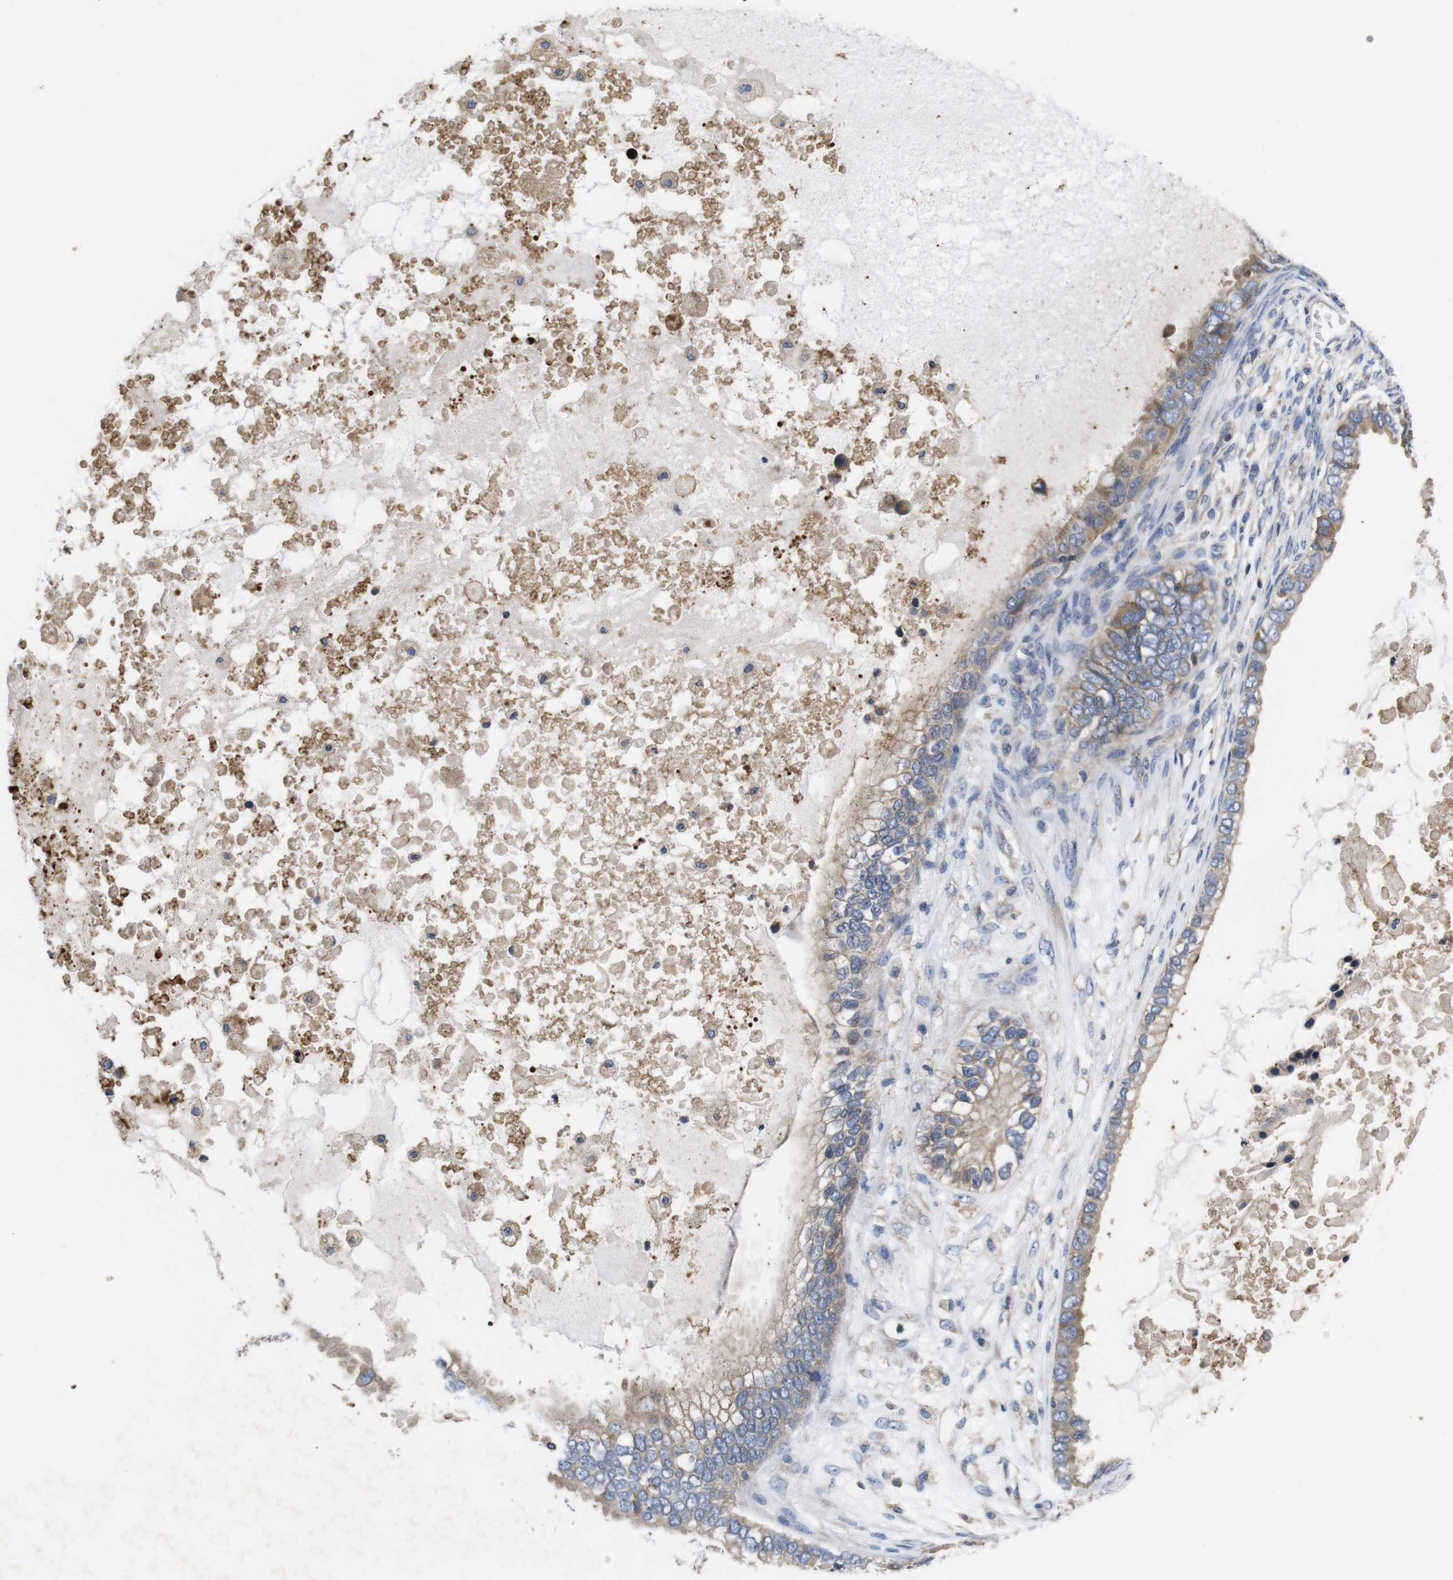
{"staining": {"intensity": "moderate", "quantity": ">75%", "location": "cytoplasmic/membranous"}, "tissue": "ovarian cancer", "cell_type": "Tumor cells", "image_type": "cancer", "snomed": [{"axis": "morphology", "description": "Cystadenocarcinoma, mucinous, NOS"}, {"axis": "topography", "description": "Ovary"}], "caption": "Tumor cells exhibit medium levels of moderate cytoplasmic/membranous expression in approximately >75% of cells in ovarian mucinous cystadenocarcinoma.", "gene": "MARCHF7", "patient": {"sex": "female", "age": 80}}